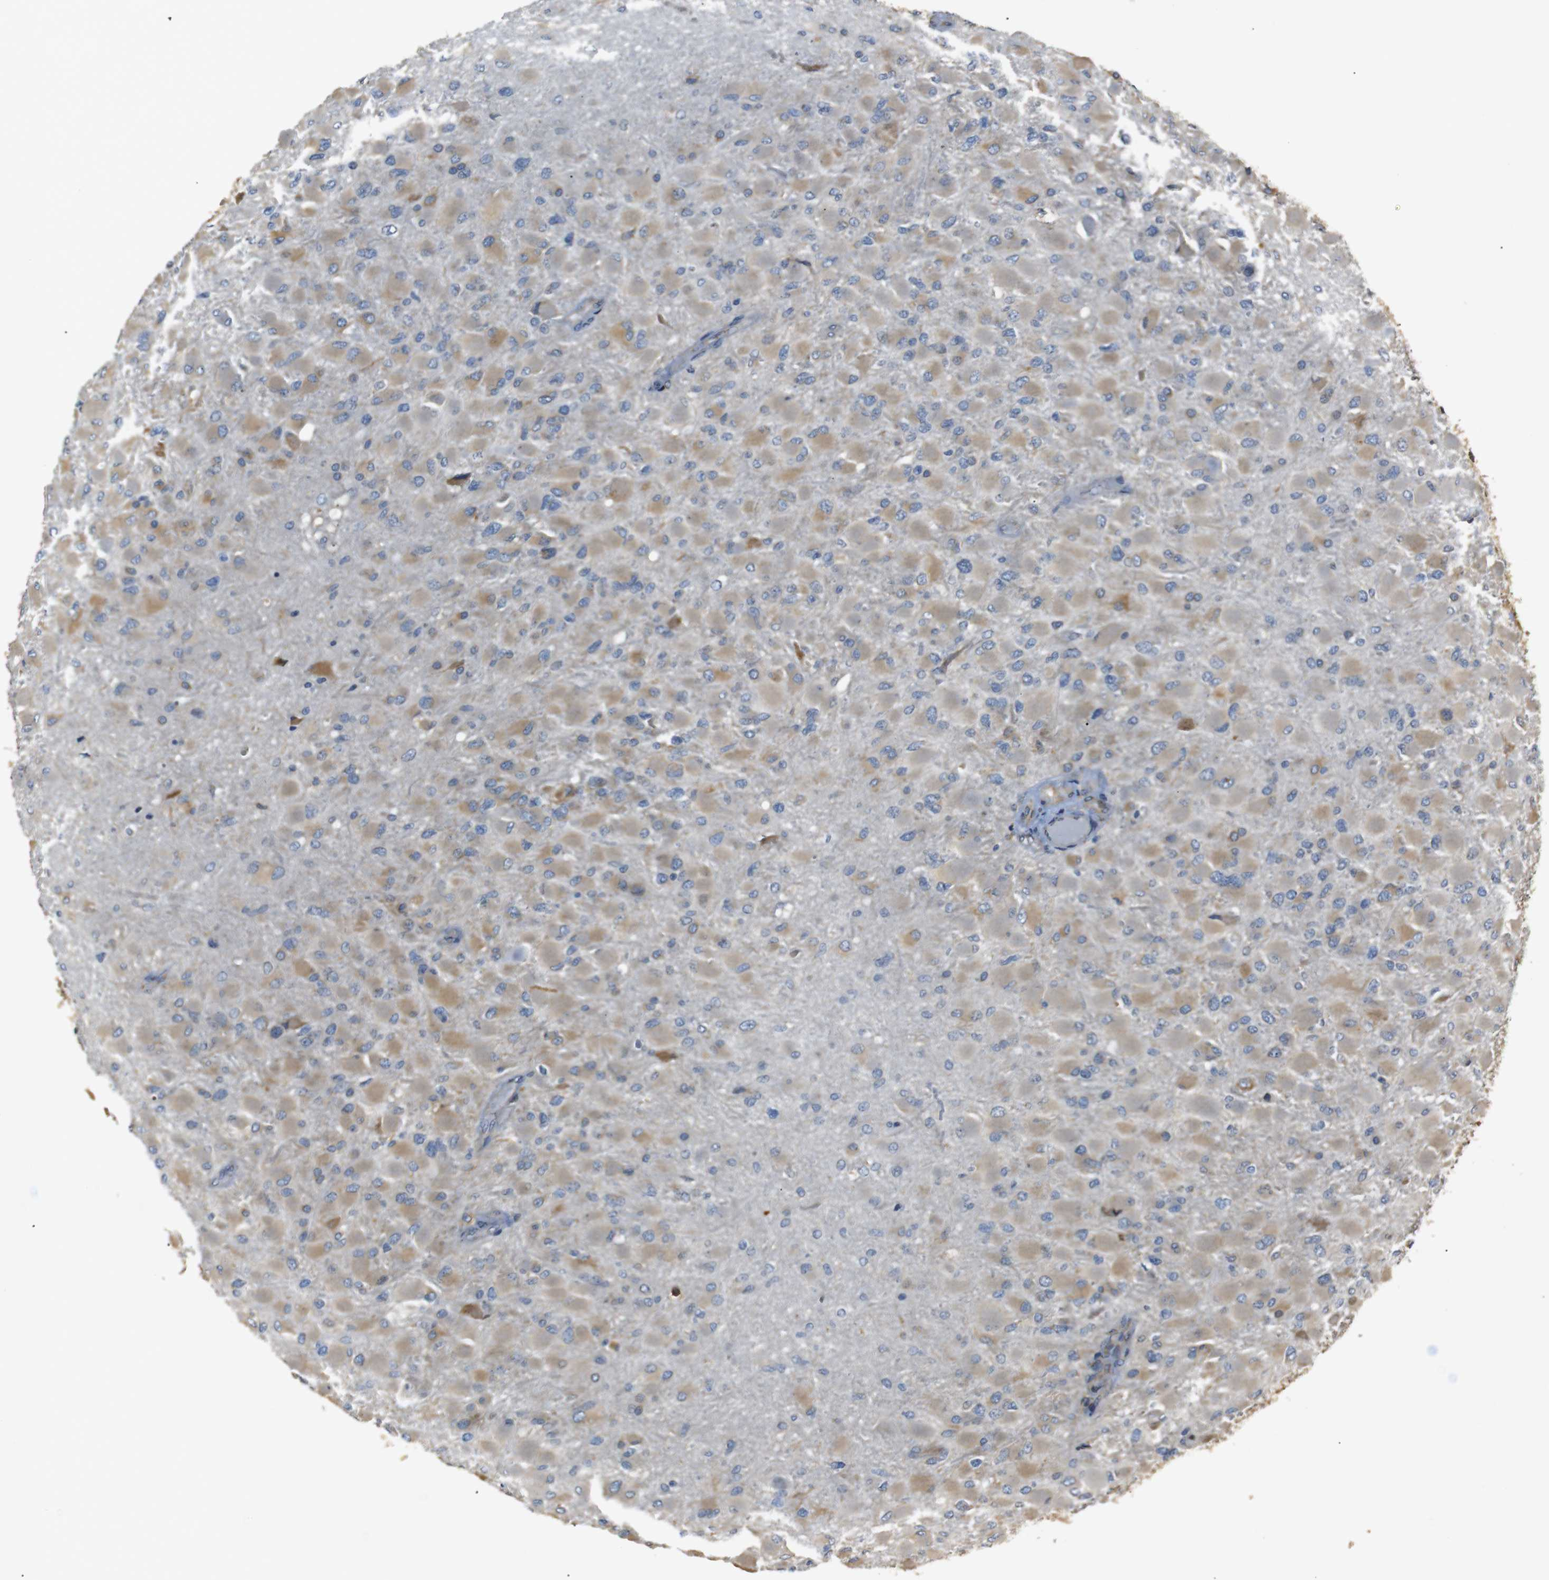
{"staining": {"intensity": "weak", "quantity": ">75%", "location": "cytoplasmic/membranous"}, "tissue": "glioma", "cell_type": "Tumor cells", "image_type": "cancer", "snomed": [{"axis": "morphology", "description": "Glioma, malignant, High grade"}, {"axis": "topography", "description": "Cerebral cortex"}], "caption": "A brown stain shows weak cytoplasmic/membranous positivity of a protein in human glioma tumor cells. The staining was performed using DAB (3,3'-diaminobenzidine), with brown indicating positive protein expression. Nuclei are stained blue with hematoxylin.", "gene": "TMED2", "patient": {"sex": "female", "age": 36}}